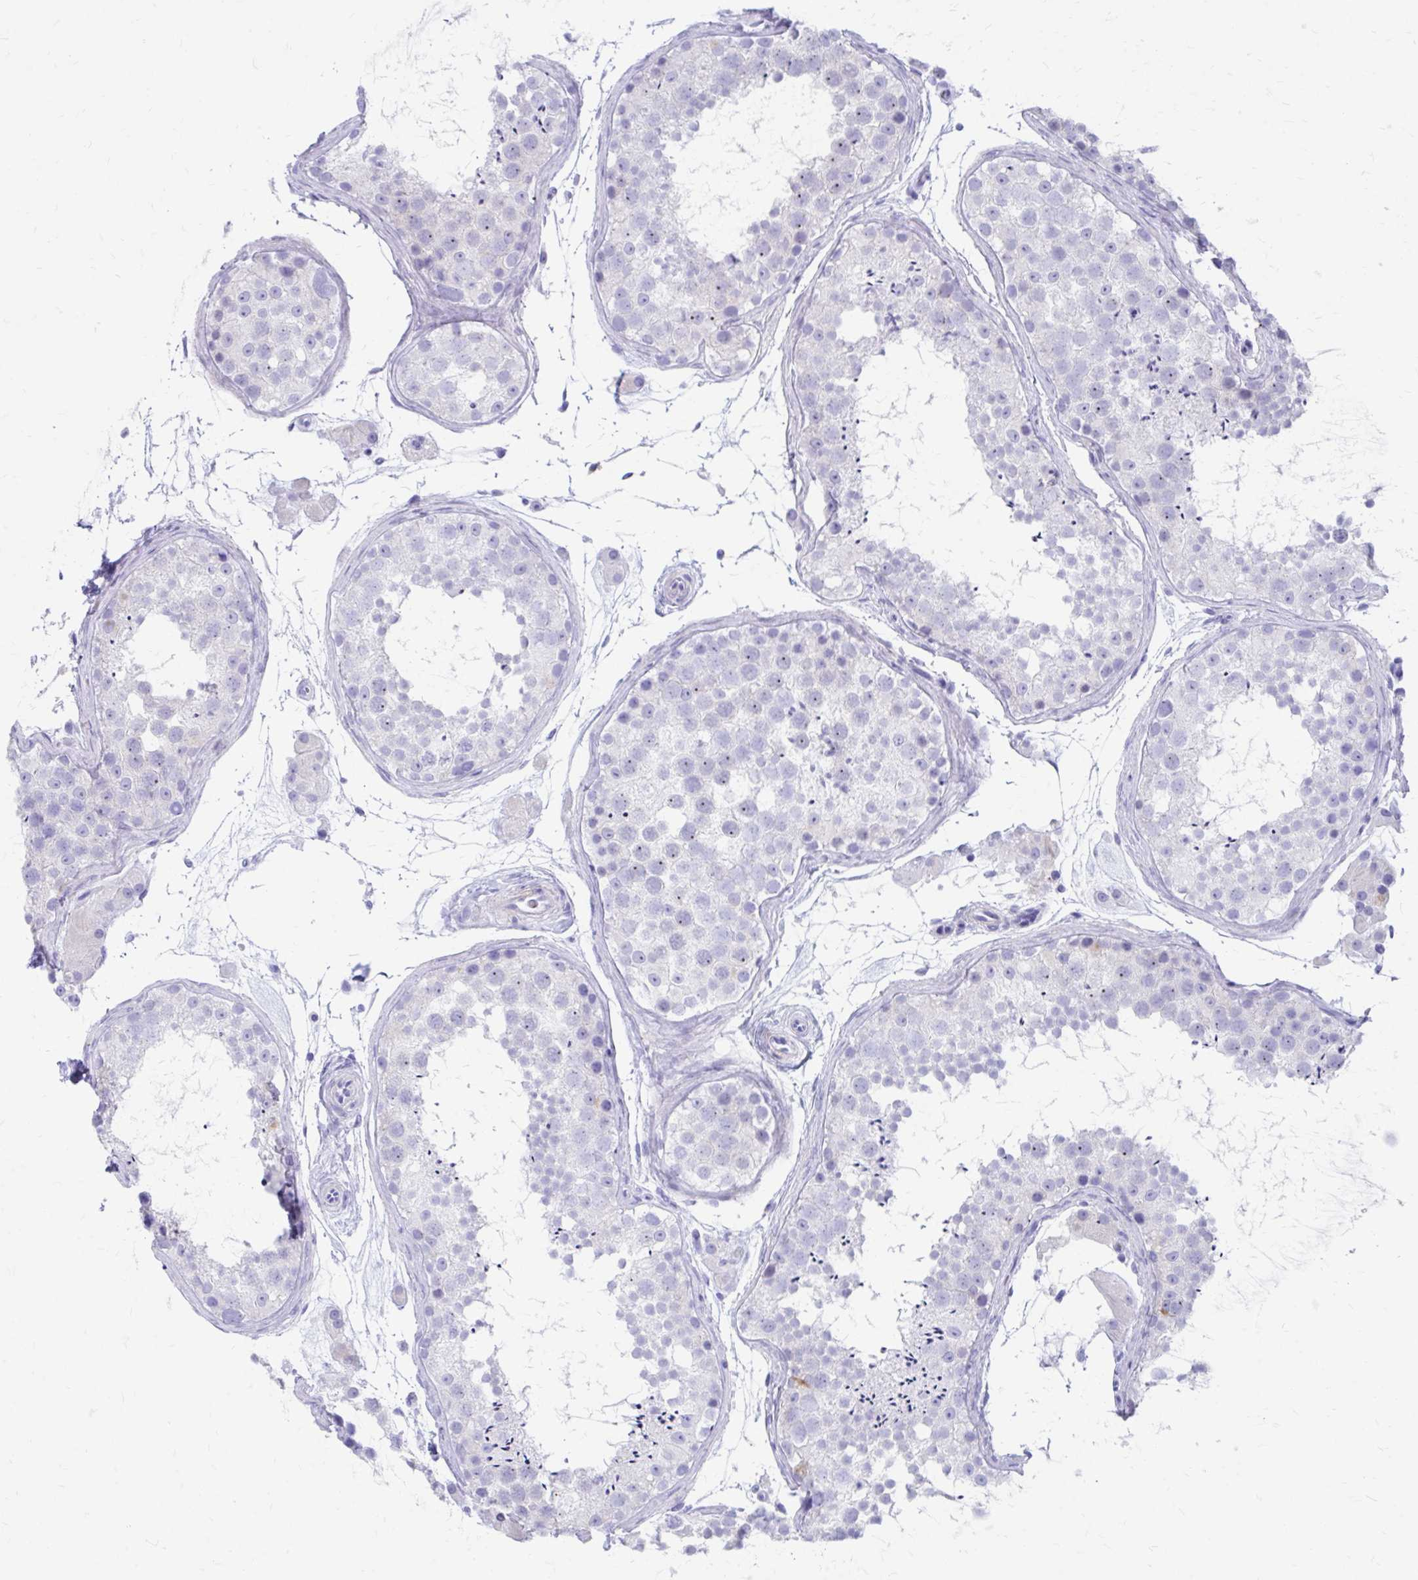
{"staining": {"intensity": "moderate", "quantity": "<25%", "location": "cytoplasmic/membranous"}, "tissue": "testis", "cell_type": "Cells in seminiferous ducts", "image_type": "normal", "snomed": [{"axis": "morphology", "description": "Normal tissue, NOS"}, {"axis": "topography", "description": "Testis"}], "caption": "Immunohistochemistry staining of normal testis, which shows low levels of moderate cytoplasmic/membranous expression in about <25% of cells in seminiferous ducts indicating moderate cytoplasmic/membranous protein positivity. The staining was performed using DAB (3,3'-diaminobenzidine) (brown) for protein detection and nuclei were counterstained in hematoxylin (blue).", "gene": "ZNF699", "patient": {"sex": "male", "age": 41}}